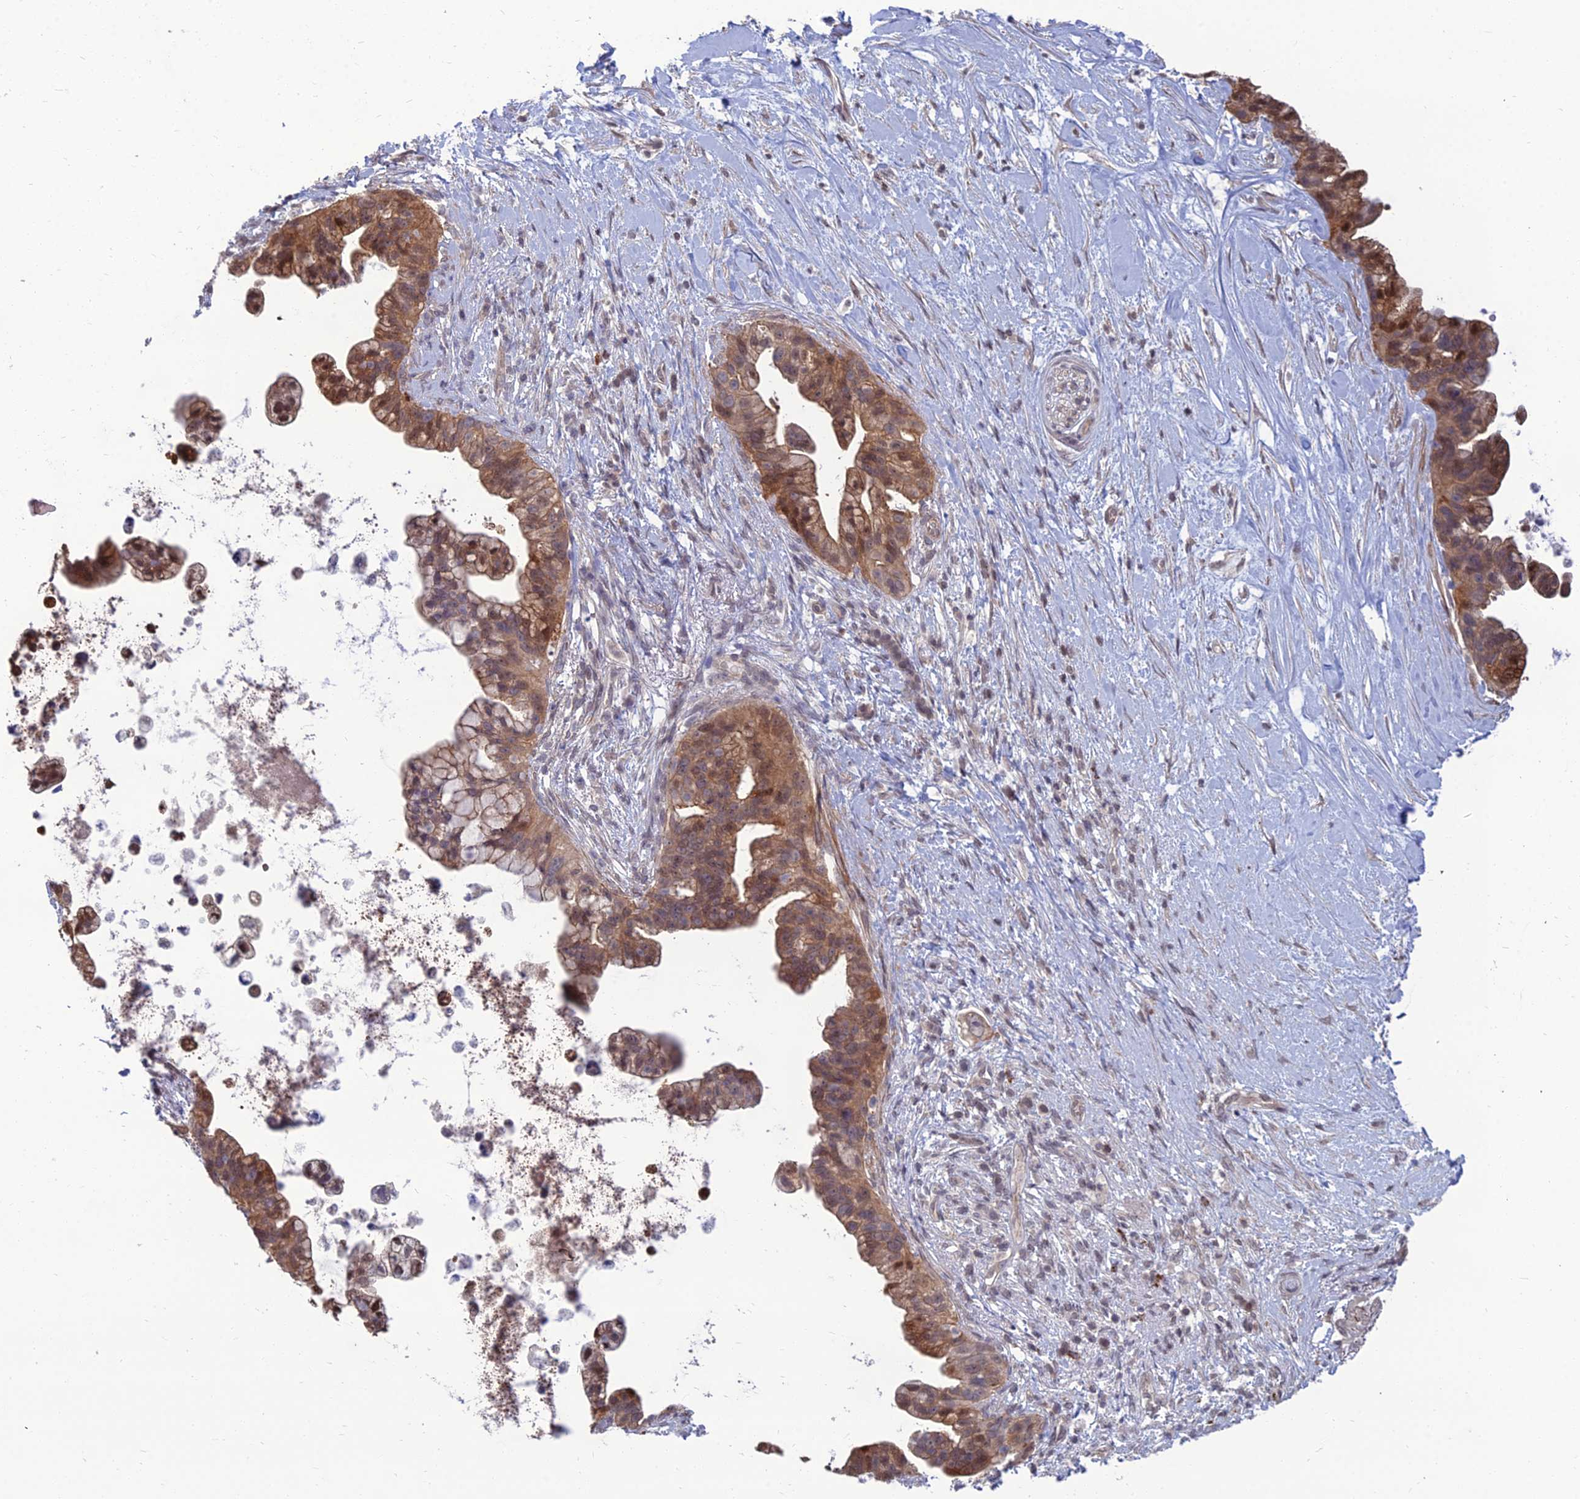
{"staining": {"intensity": "strong", "quantity": ">75%", "location": "cytoplasmic/membranous,nuclear"}, "tissue": "pancreatic cancer", "cell_type": "Tumor cells", "image_type": "cancer", "snomed": [{"axis": "morphology", "description": "Adenocarcinoma, NOS"}, {"axis": "topography", "description": "Pancreas"}], "caption": "Approximately >75% of tumor cells in human pancreatic cancer reveal strong cytoplasmic/membranous and nuclear protein expression as visualized by brown immunohistochemical staining.", "gene": "OPA3", "patient": {"sex": "female", "age": 83}}